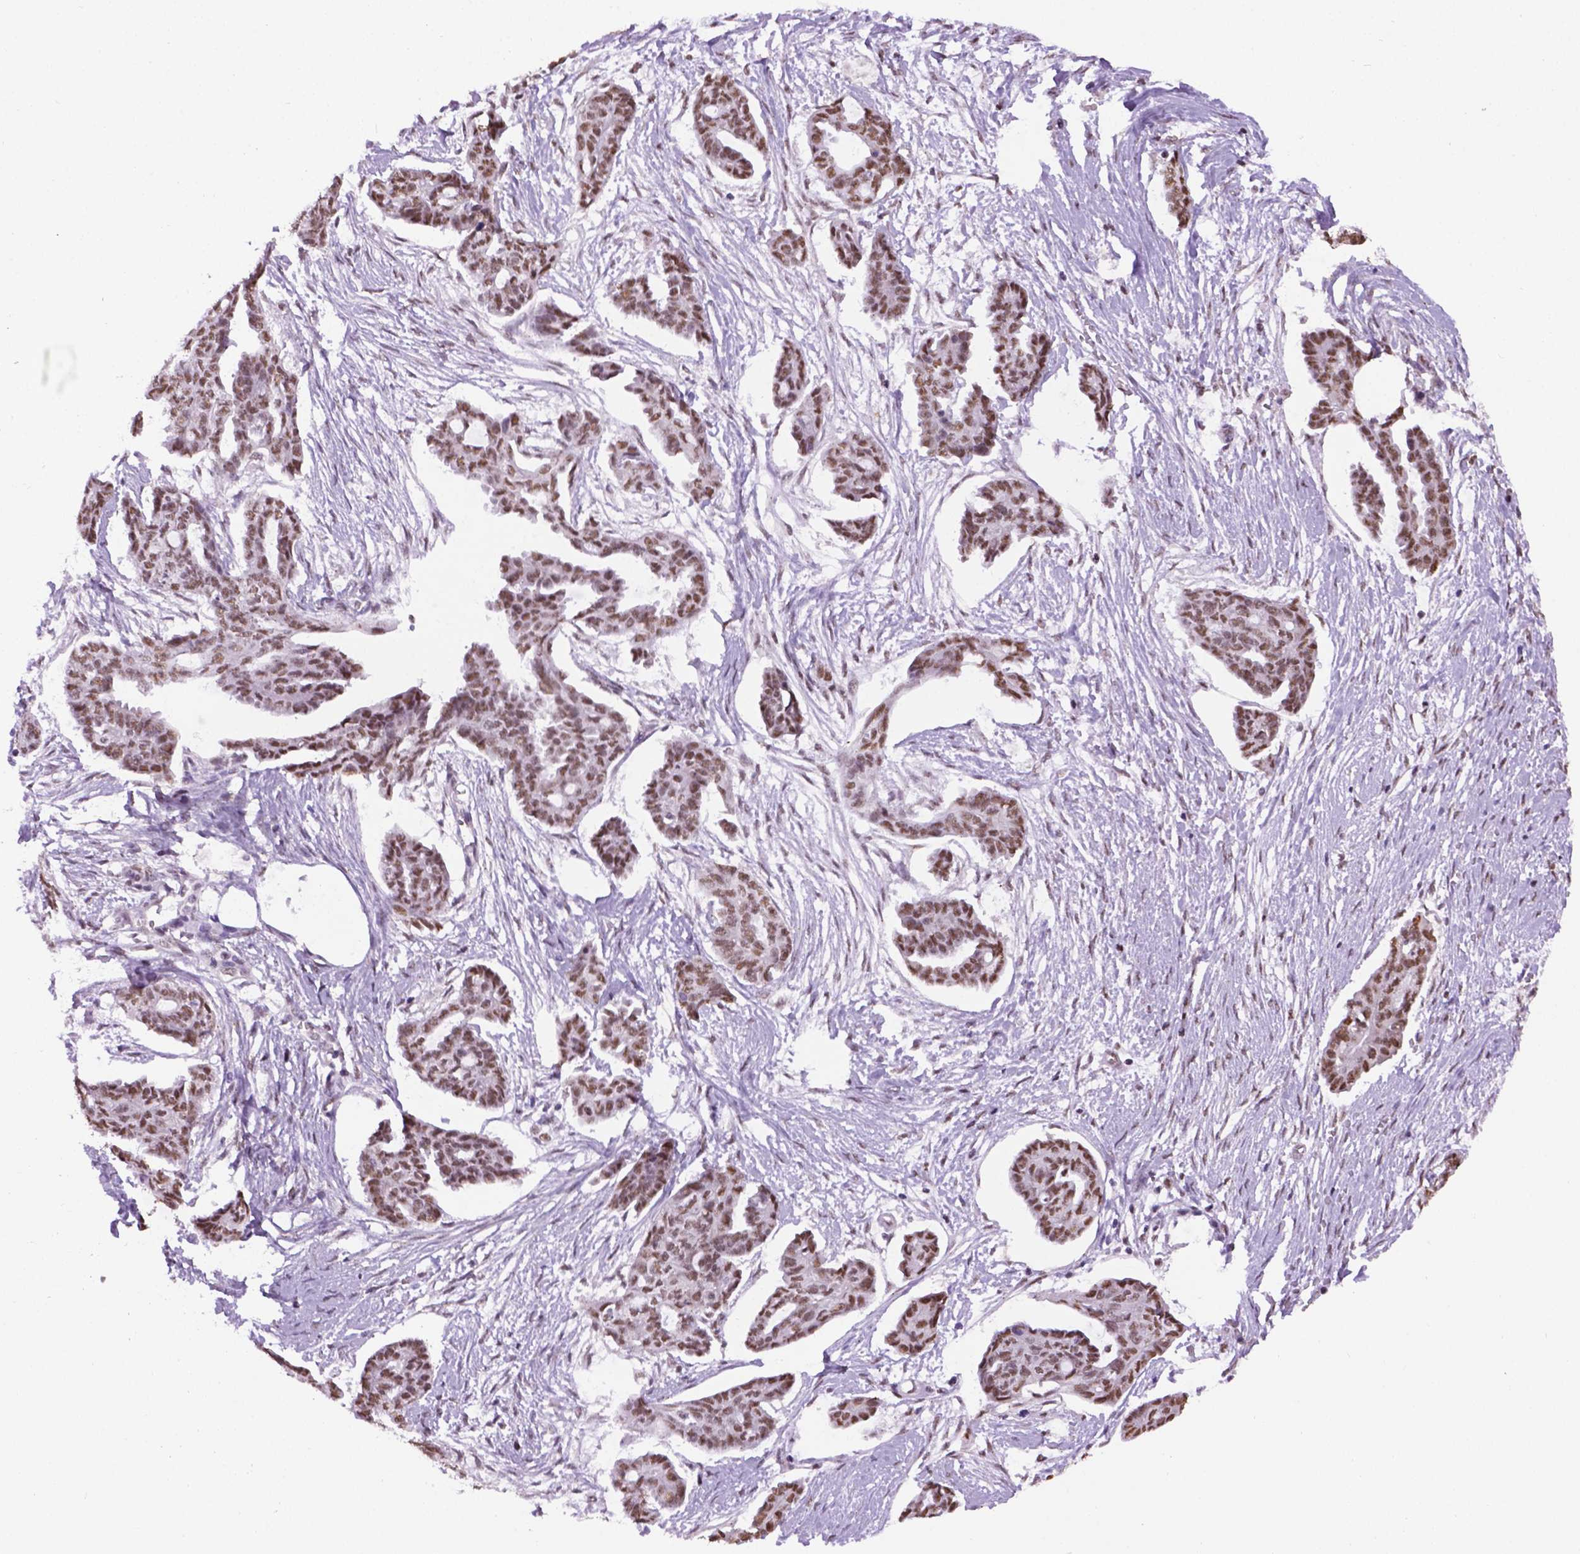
{"staining": {"intensity": "moderate", "quantity": ">75%", "location": "nuclear"}, "tissue": "ovarian cancer", "cell_type": "Tumor cells", "image_type": "cancer", "snomed": [{"axis": "morphology", "description": "Cystadenocarcinoma, serous, NOS"}, {"axis": "topography", "description": "Ovary"}], "caption": "Immunohistochemistry (IHC) (DAB (3,3'-diaminobenzidine)) staining of ovarian cancer exhibits moderate nuclear protein expression in about >75% of tumor cells. The staining is performed using DAB (3,3'-diaminobenzidine) brown chromogen to label protein expression. The nuclei are counter-stained blue using hematoxylin.", "gene": "ABI2", "patient": {"sex": "female", "age": 71}}